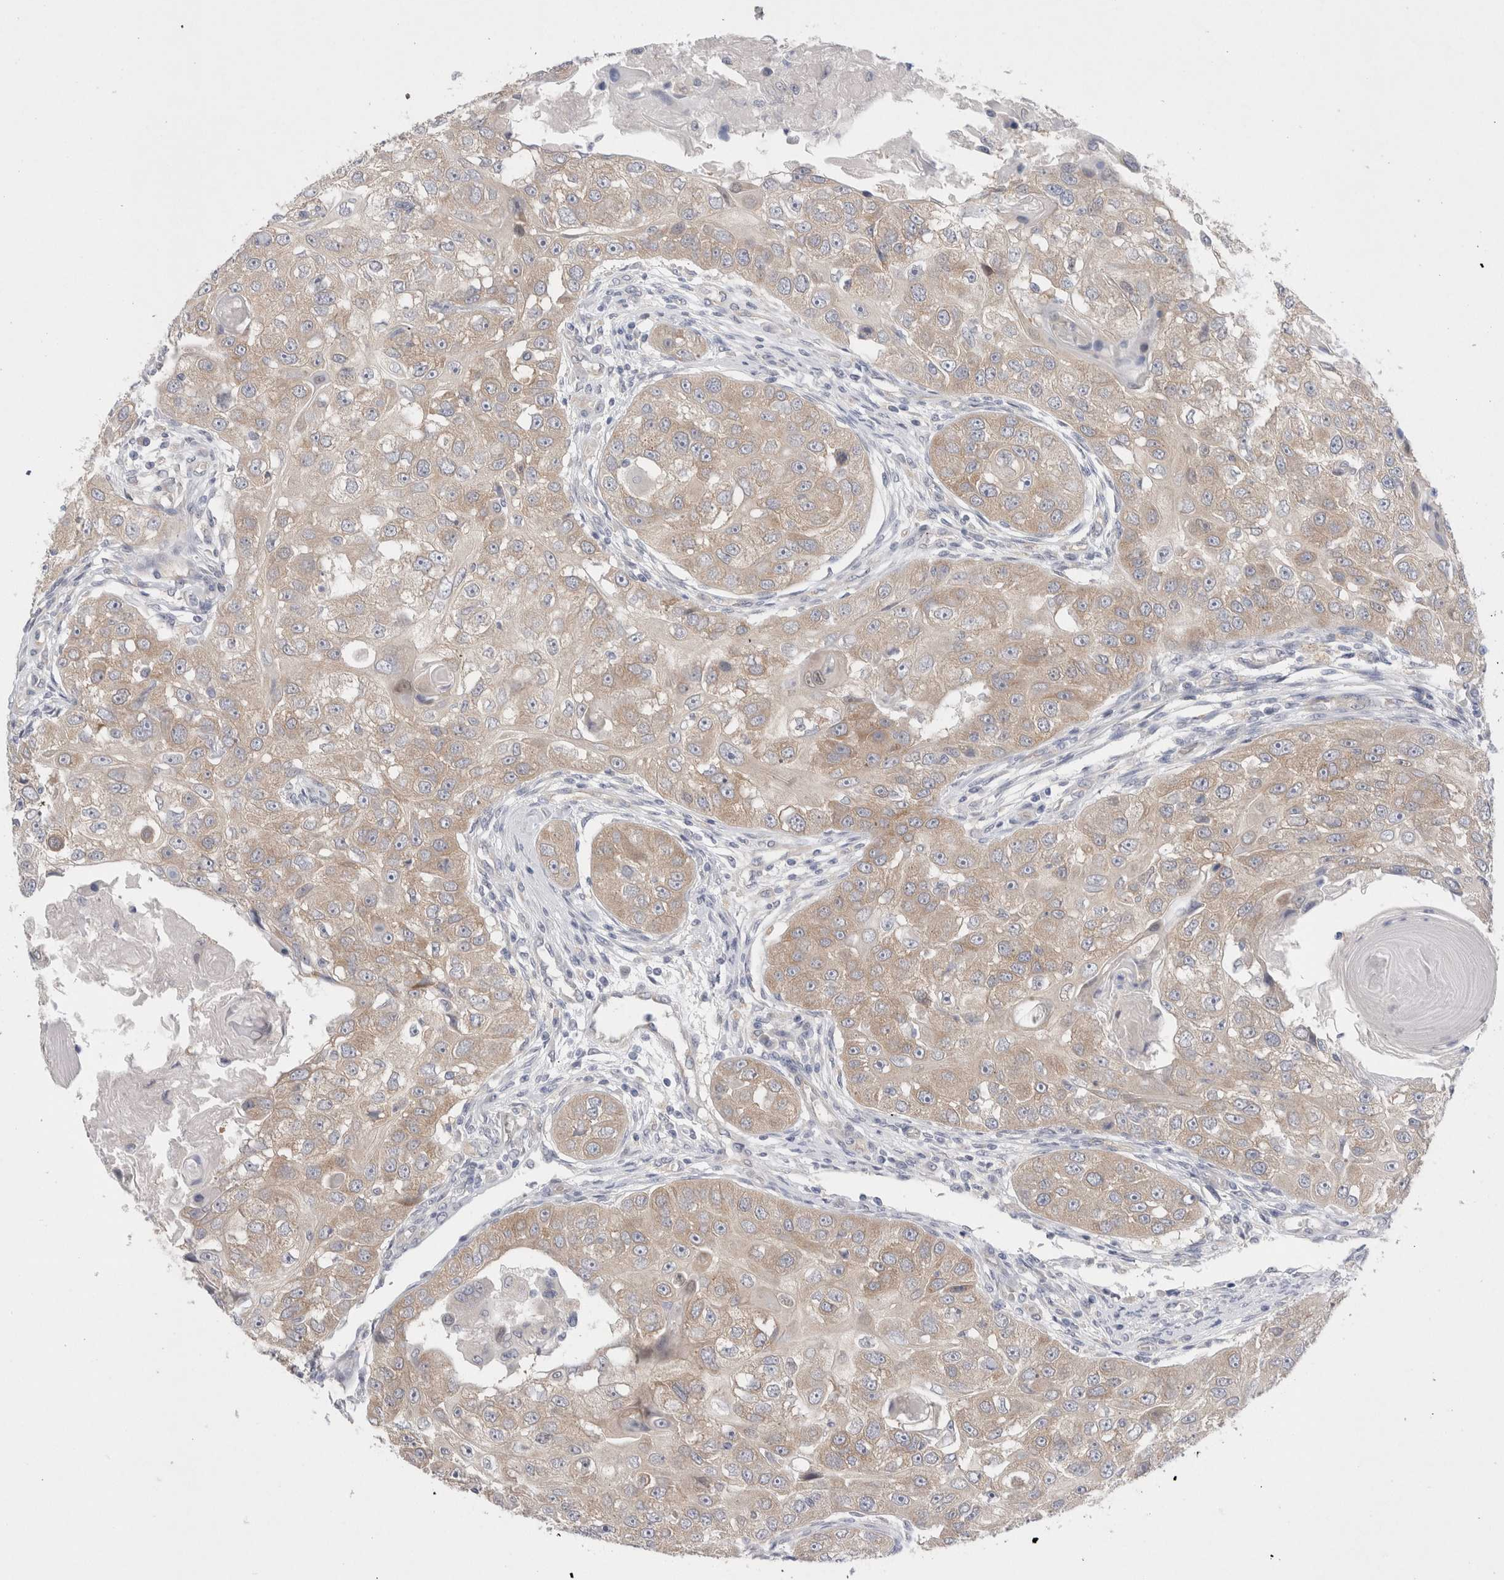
{"staining": {"intensity": "weak", "quantity": ">75%", "location": "cytoplasmic/membranous"}, "tissue": "head and neck cancer", "cell_type": "Tumor cells", "image_type": "cancer", "snomed": [{"axis": "morphology", "description": "Normal tissue, NOS"}, {"axis": "morphology", "description": "Squamous cell carcinoma, NOS"}, {"axis": "topography", "description": "Skeletal muscle"}, {"axis": "topography", "description": "Head-Neck"}], "caption": "Tumor cells demonstrate weak cytoplasmic/membranous positivity in about >75% of cells in squamous cell carcinoma (head and neck). (Stains: DAB in brown, nuclei in blue, Microscopy: brightfield microscopy at high magnification).", "gene": "WIPF2", "patient": {"sex": "male", "age": 51}}